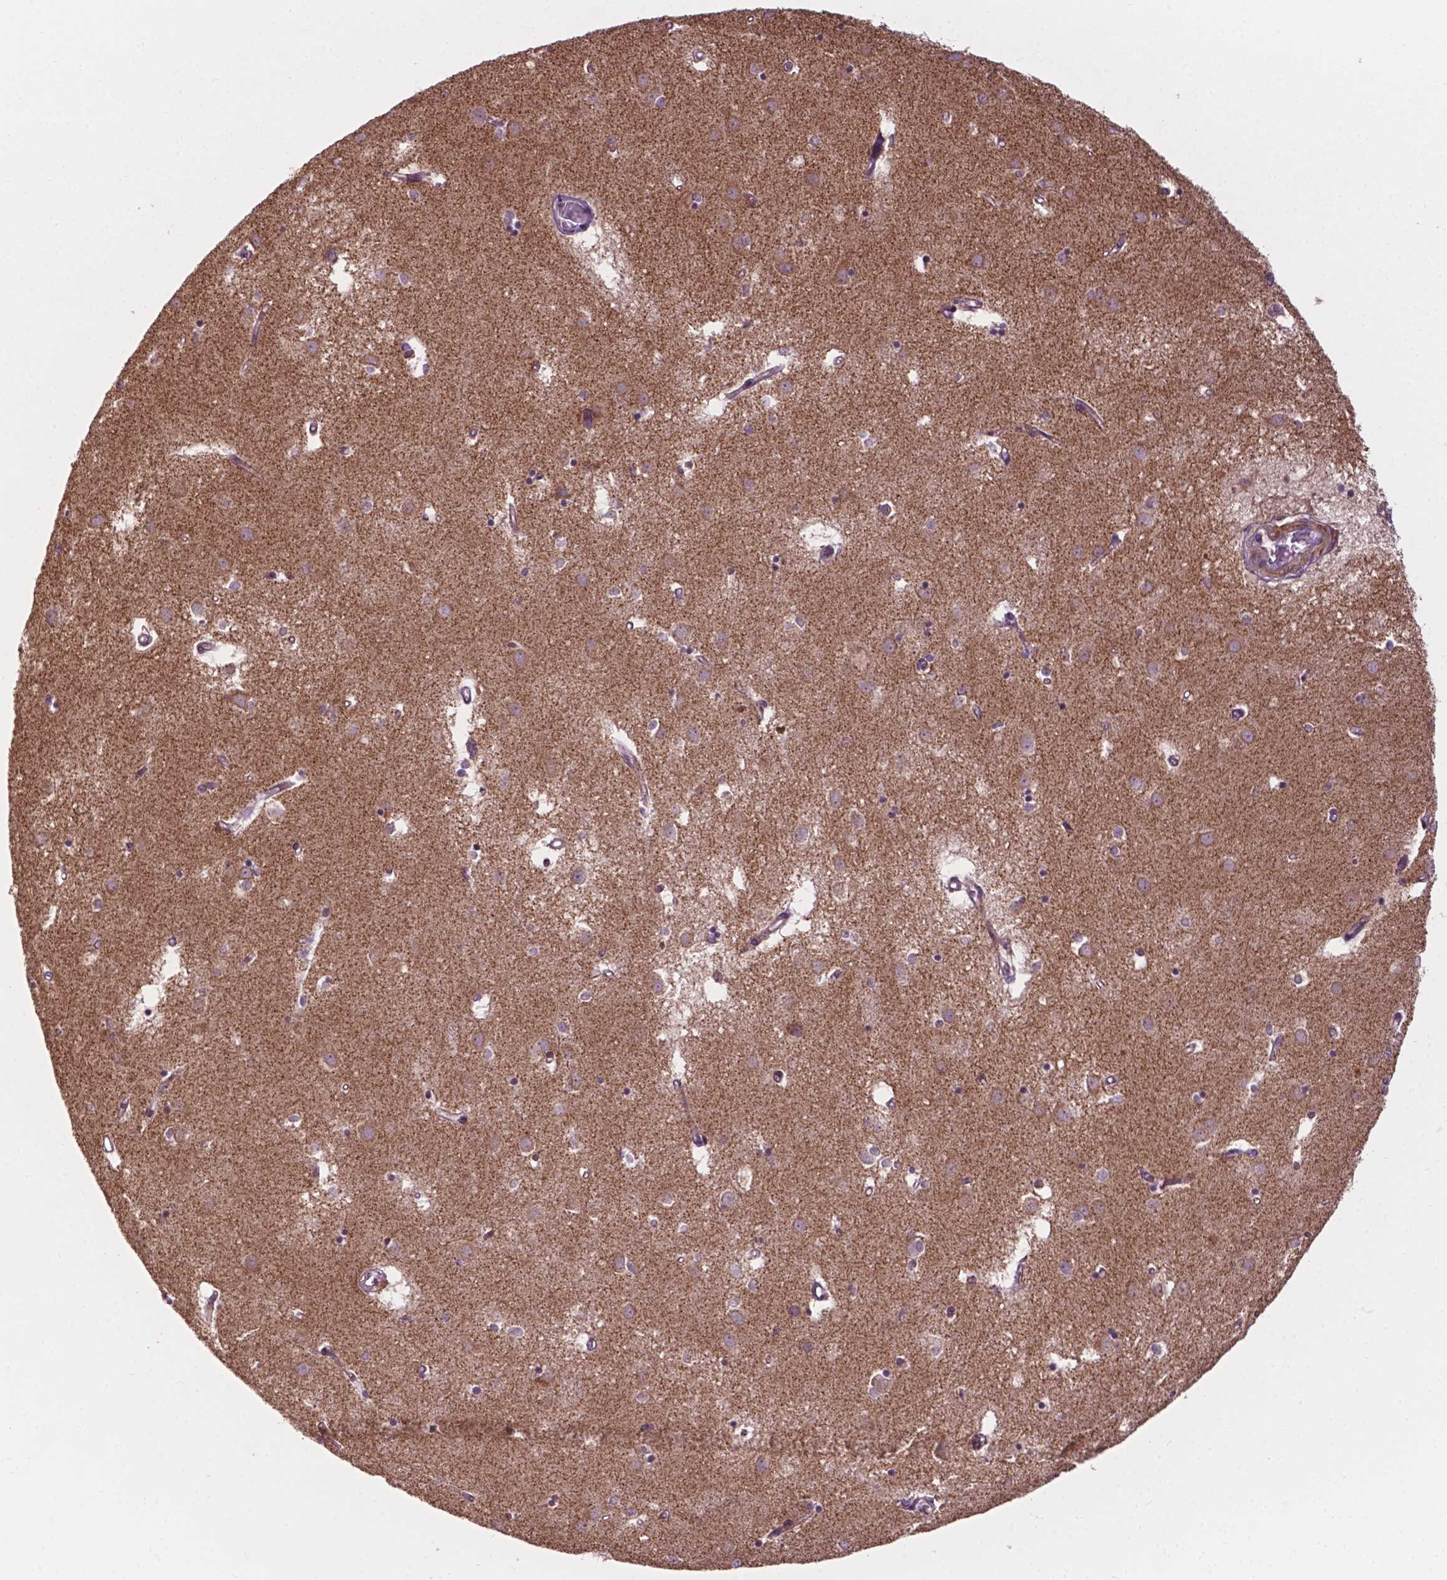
{"staining": {"intensity": "negative", "quantity": "none", "location": "none"}, "tissue": "caudate", "cell_type": "Glial cells", "image_type": "normal", "snomed": [{"axis": "morphology", "description": "Normal tissue, NOS"}, {"axis": "topography", "description": "Lateral ventricle wall"}], "caption": "Benign caudate was stained to show a protein in brown. There is no significant expression in glial cells. (Stains: DAB immunohistochemistry (IHC) with hematoxylin counter stain, Microscopy: brightfield microscopy at high magnification).", "gene": "NDUFA10", "patient": {"sex": "male", "age": 54}}